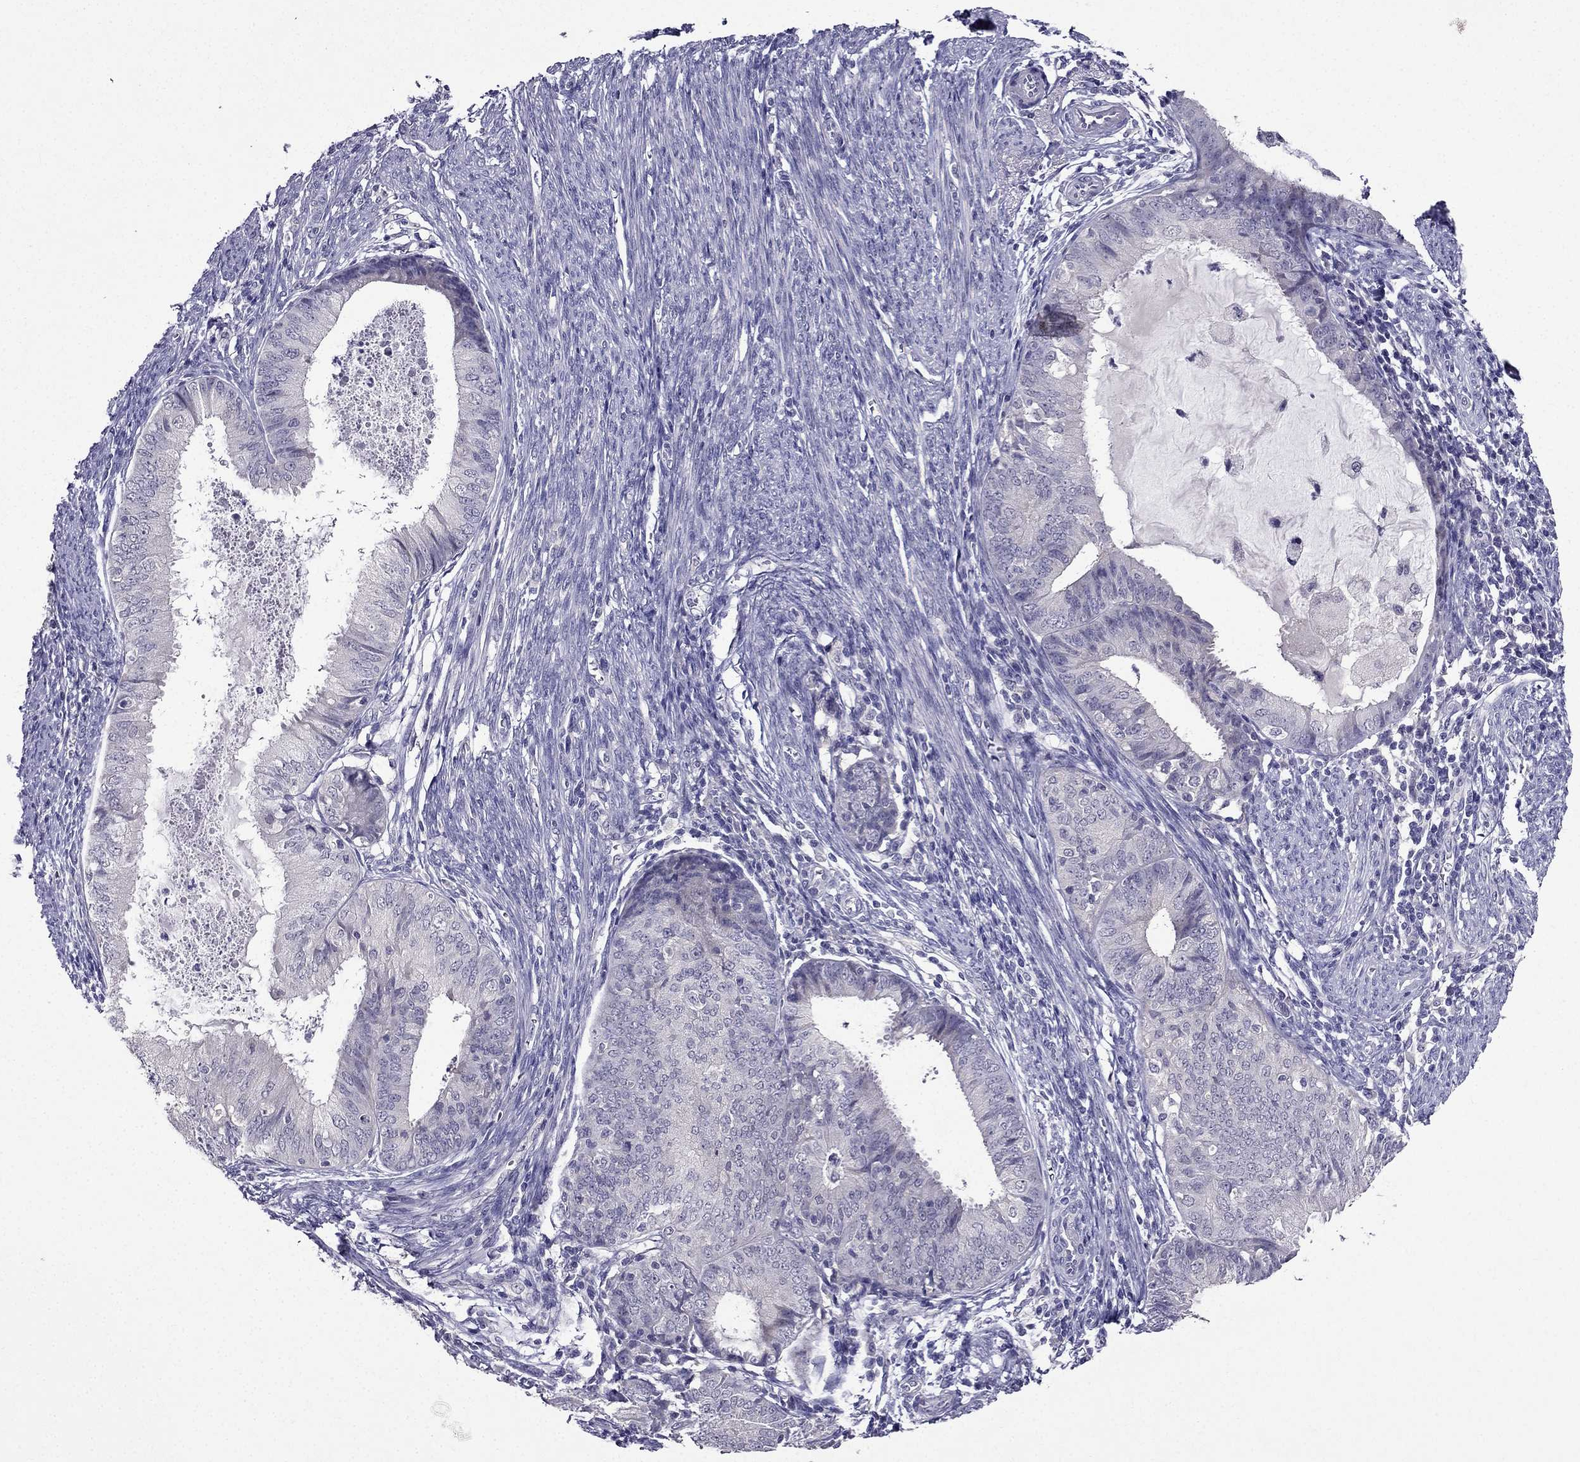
{"staining": {"intensity": "negative", "quantity": "none", "location": "none"}, "tissue": "endometrial cancer", "cell_type": "Tumor cells", "image_type": "cancer", "snomed": [{"axis": "morphology", "description": "Adenocarcinoma, NOS"}, {"axis": "topography", "description": "Endometrium"}], "caption": "A micrograph of endometrial cancer stained for a protein reveals no brown staining in tumor cells.", "gene": "DUSP15", "patient": {"sex": "female", "age": 57}}